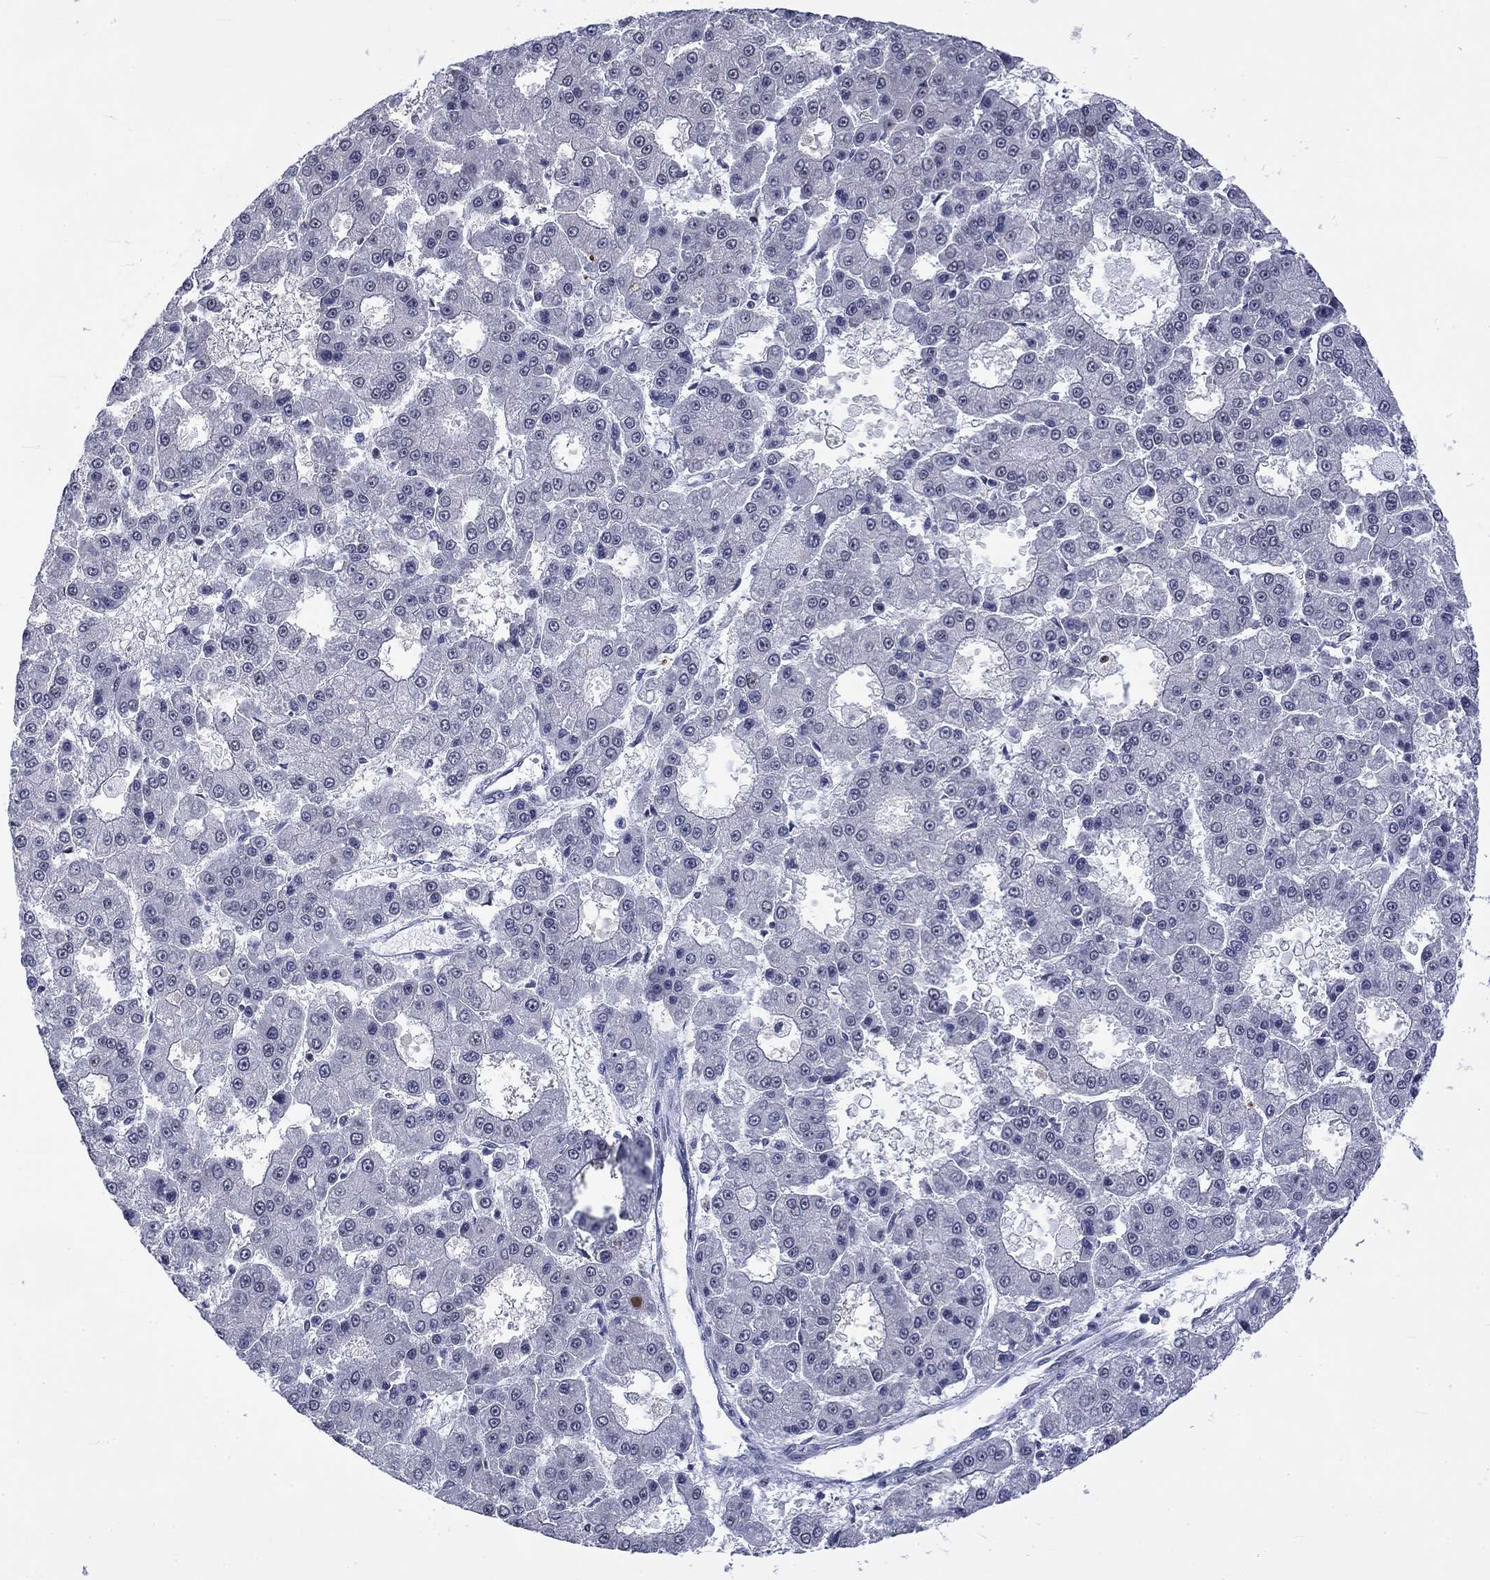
{"staining": {"intensity": "negative", "quantity": "none", "location": "none"}, "tissue": "liver cancer", "cell_type": "Tumor cells", "image_type": "cancer", "snomed": [{"axis": "morphology", "description": "Carcinoma, Hepatocellular, NOS"}, {"axis": "topography", "description": "Liver"}], "caption": "Liver hepatocellular carcinoma stained for a protein using immunohistochemistry exhibits no staining tumor cells.", "gene": "CSRNP3", "patient": {"sex": "male", "age": 70}}